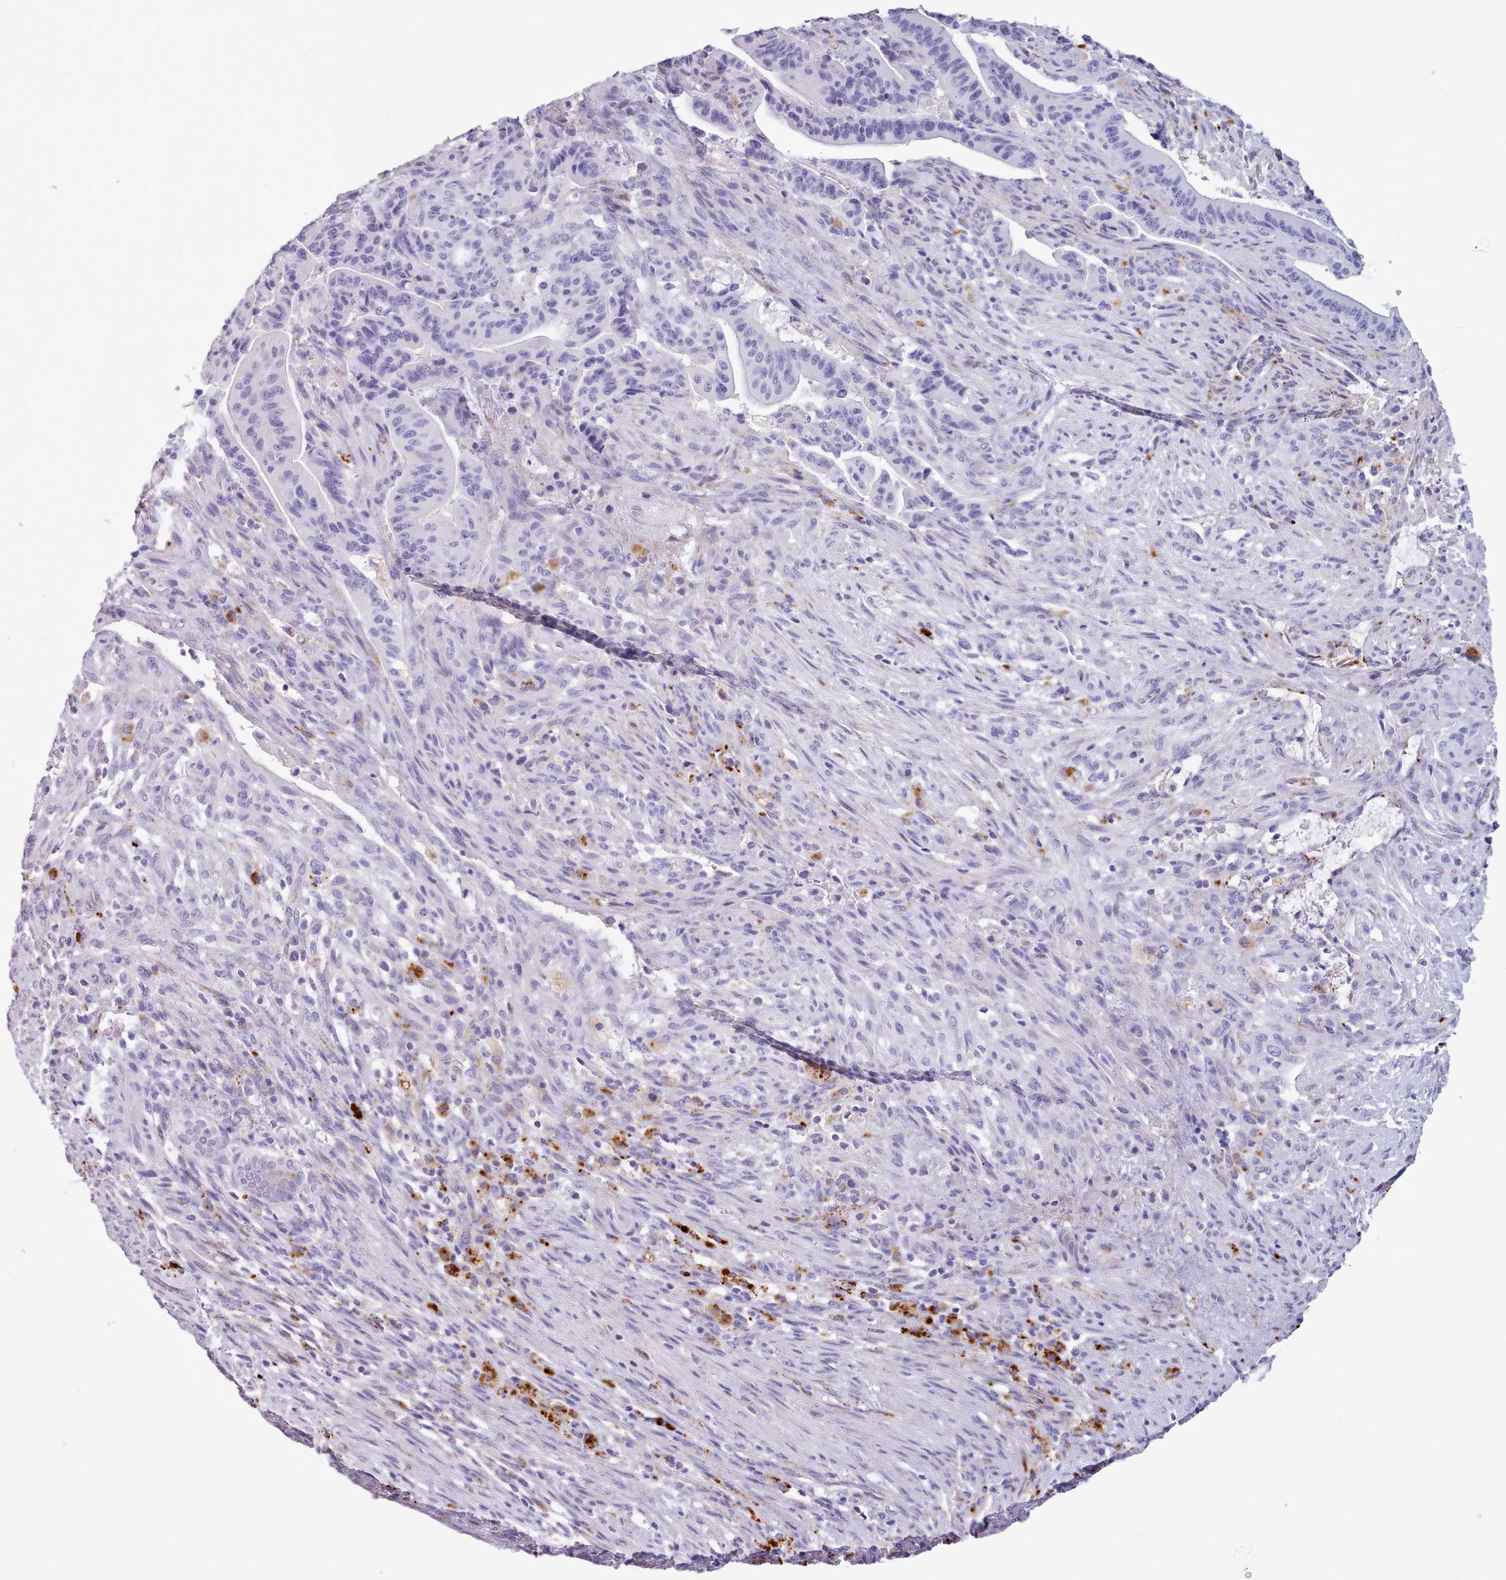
{"staining": {"intensity": "negative", "quantity": "none", "location": "none"}, "tissue": "liver cancer", "cell_type": "Tumor cells", "image_type": "cancer", "snomed": [{"axis": "morphology", "description": "Normal tissue, NOS"}, {"axis": "morphology", "description": "Cholangiocarcinoma"}, {"axis": "topography", "description": "Liver"}, {"axis": "topography", "description": "Peripheral nerve tissue"}], "caption": "The image demonstrates no significant staining in tumor cells of cholangiocarcinoma (liver).", "gene": "GAA", "patient": {"sex": "female", "age": 73}}